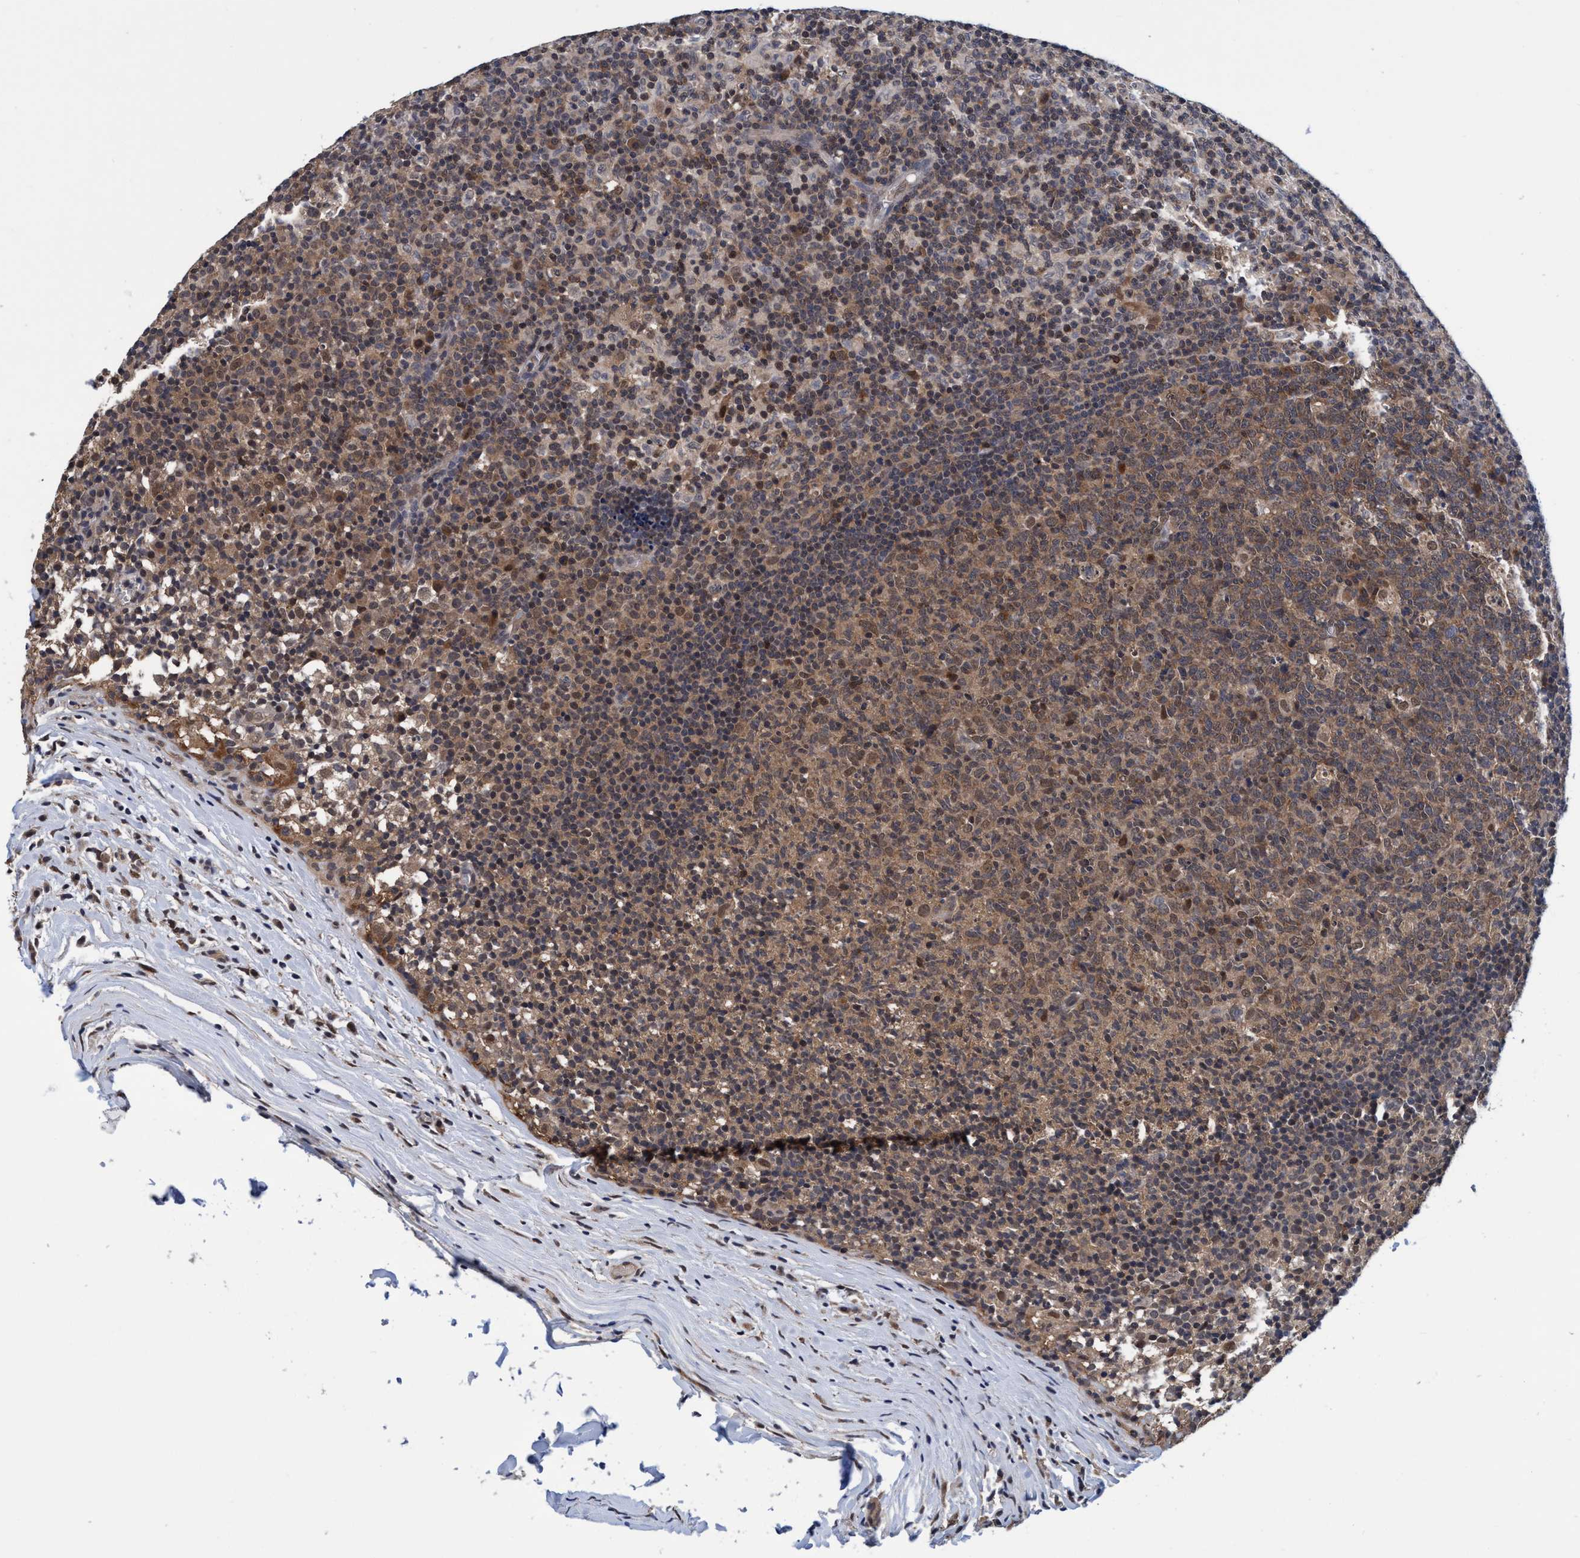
{"staining": {"intensity": "moderate", "quantity": ">75%", "location": "cytoplasmic/membranous"}, "tissue": "lymph node", "cell_type": "Germinal center cells", "image_type": "normal", "snomed": [{"axis": "morphology", "description": "Normal tissue, NOS"}, {"axis": "morphology", "description": "Inflammation, NOS"}, {"axis": "topography", "description": "Lymph node"}], "caption": "Immunohistochemical staining of unremarkable human lymph node reveals >75% levels of moderate cytoplasmic/membranous protein expression in about >75% of germinal center cells. (Stains: DAB in brown, nuclei in blue, Microscopy: brightfield microscopy at high magnification).", "gene": "PSMD12", "patient": {"sex": "male", "age": 55}}